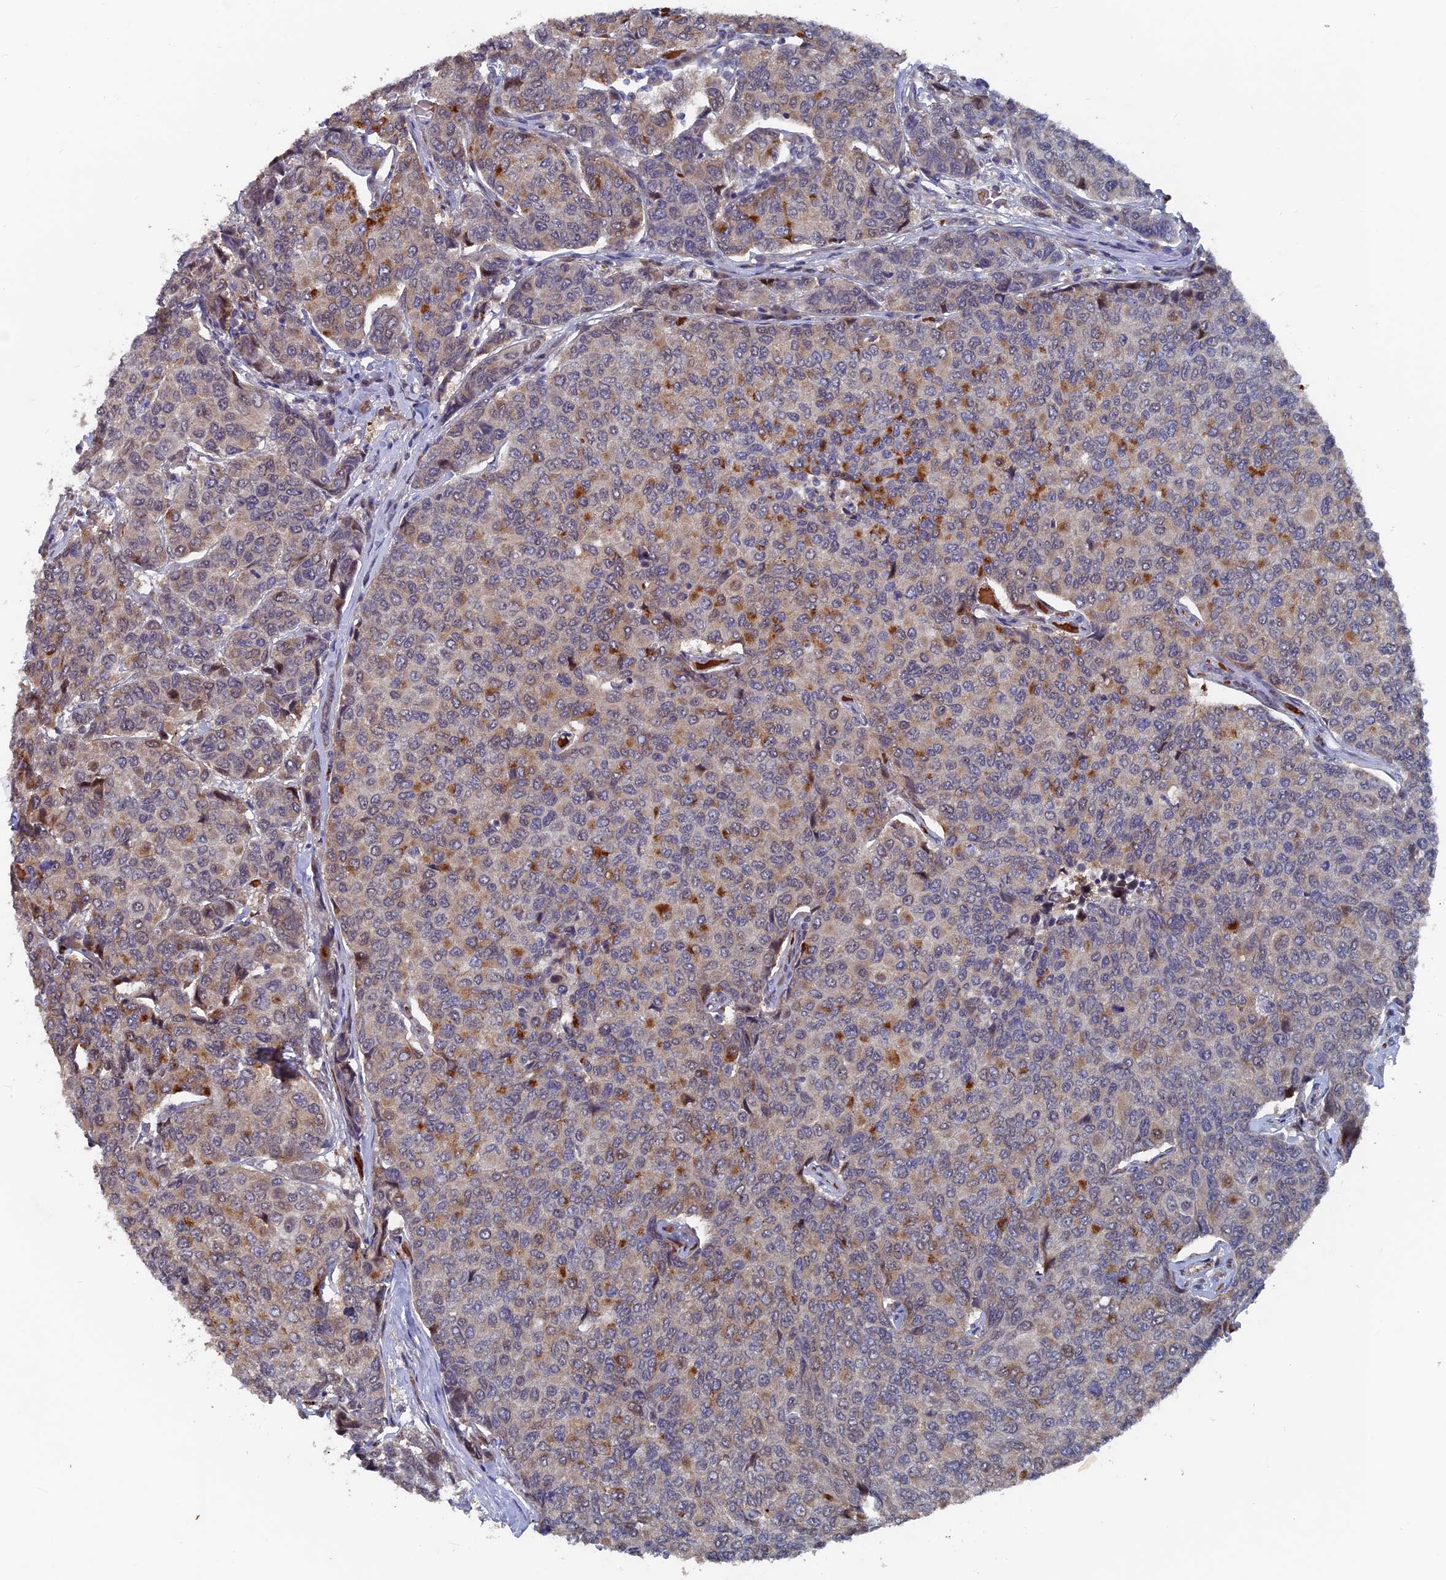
{"staining": {"intensity": "moderate", "quantity": "<25%", "location": "cytoplasmic/membranous"}, "tissue": "breast cancer", "cell_type": "Tumor cells", "image_type": "cancer", "snomed": [{"axis": "morphology", "description": "Duct carcinoma"}, {"axis": "topography", "description": "Breast"}], "caption": "Immunohistochemistry micrograph of neoplastic tissue: human breast cancer stained using immunohistochemistry reveals low levels of moderate protein expression localized specifically in the cytoplasmic/membranous of tumor cells, appearing as a cytoplasmic/membranous brown color.", "gene": "SH3D21", "patient": {"sex": "female", "age": 55}}